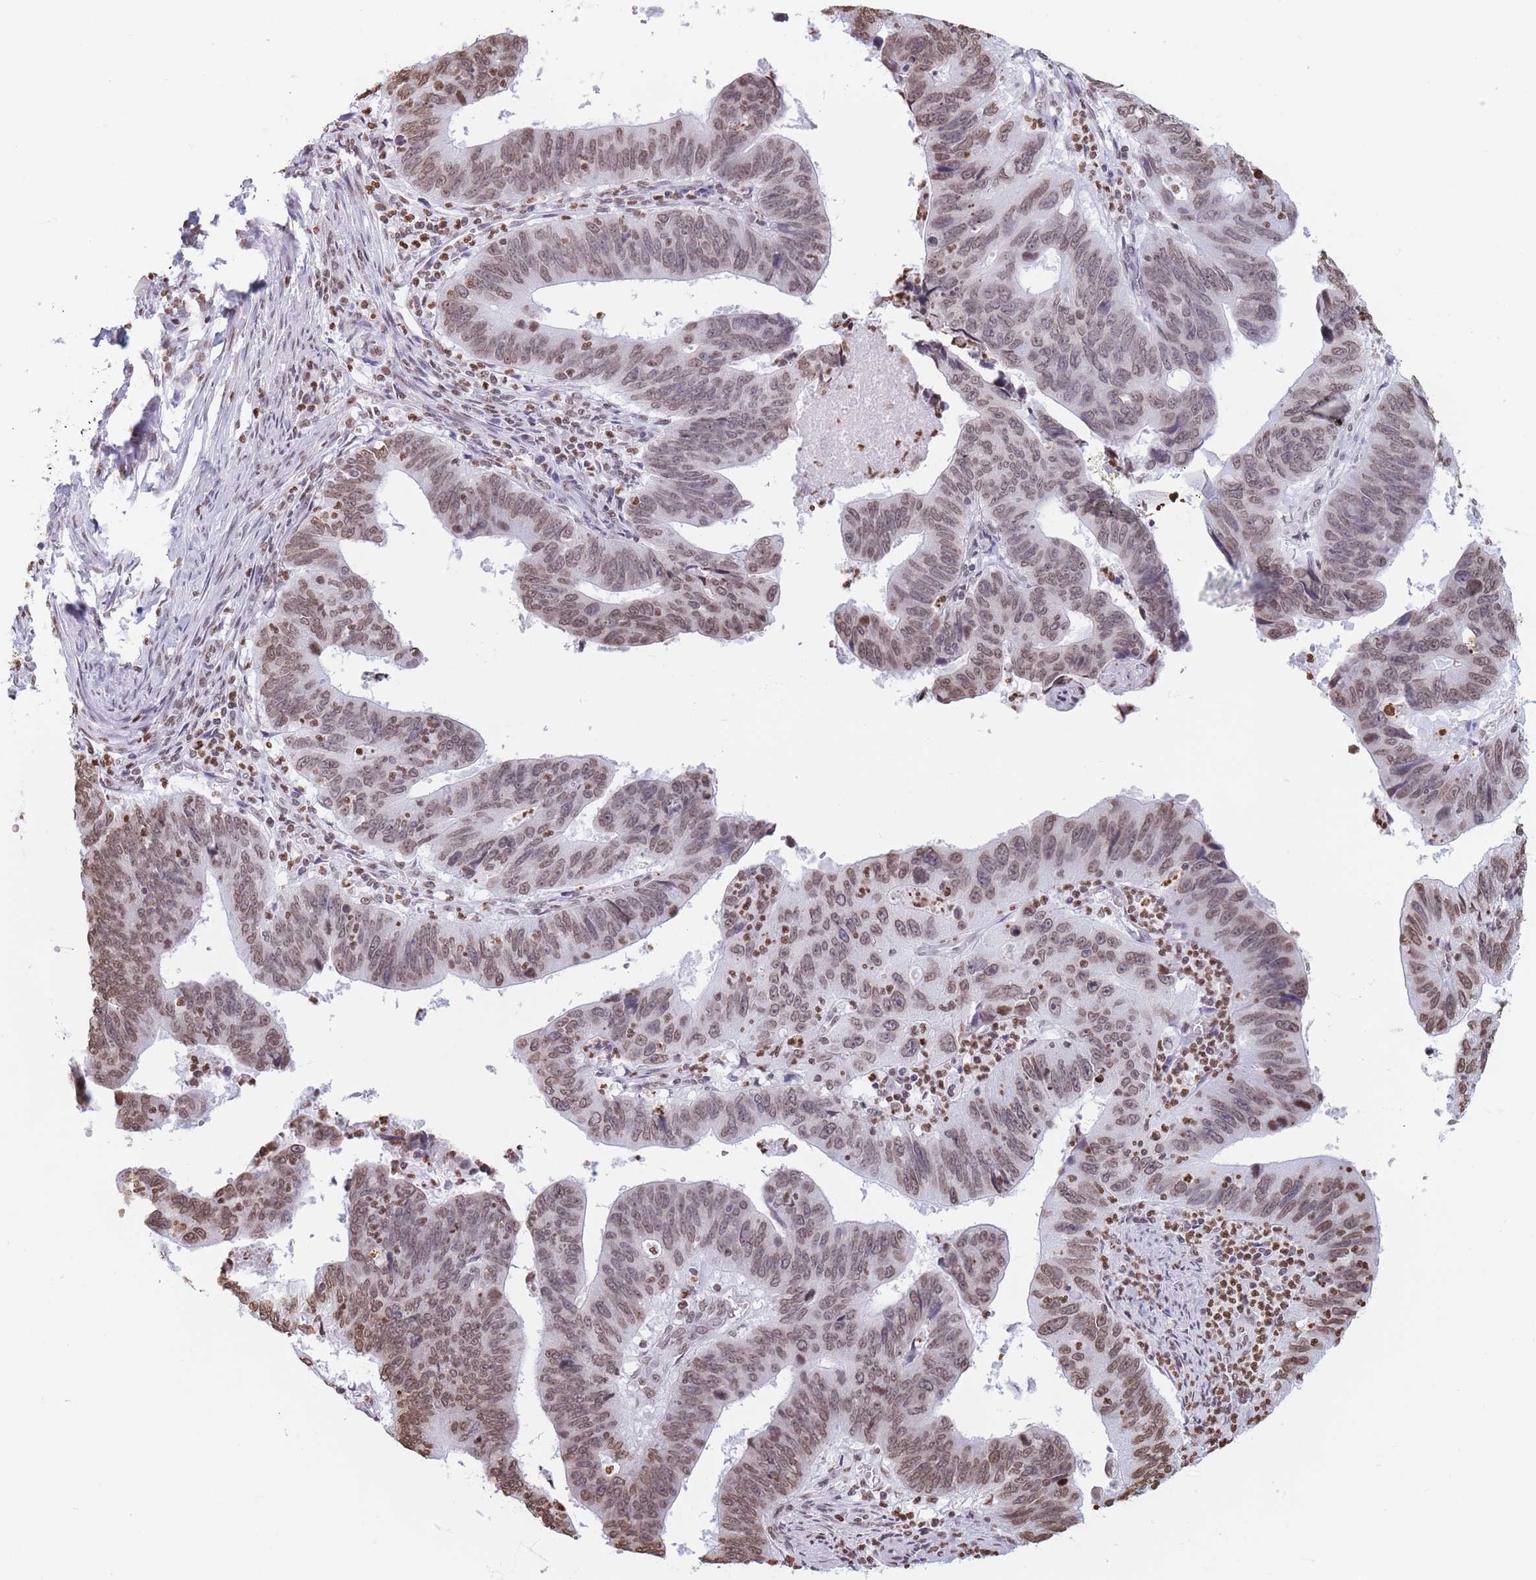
{"staining": {"intensity": "moderate", "quantity": "25%-75%", "location": "nuclear"}, "tissue": "stomach cancer", "cell_type": "Tumor cells", "image_type": "cancer", "snomed": [{"axis": "morphology", "description": "Adenocarcinoma, NOS"}, {"axis": "topography", "description": "Stomach"}], "caption": "Immunohistochemistry (DAB) staining of human stomach cancer (adenocarcinoma) exhibits moderate nuclear protein expression in approximately 25%-75% of tumor cells.", "gene": "RYK", "patient": {"sex": "male", "age": 59}}